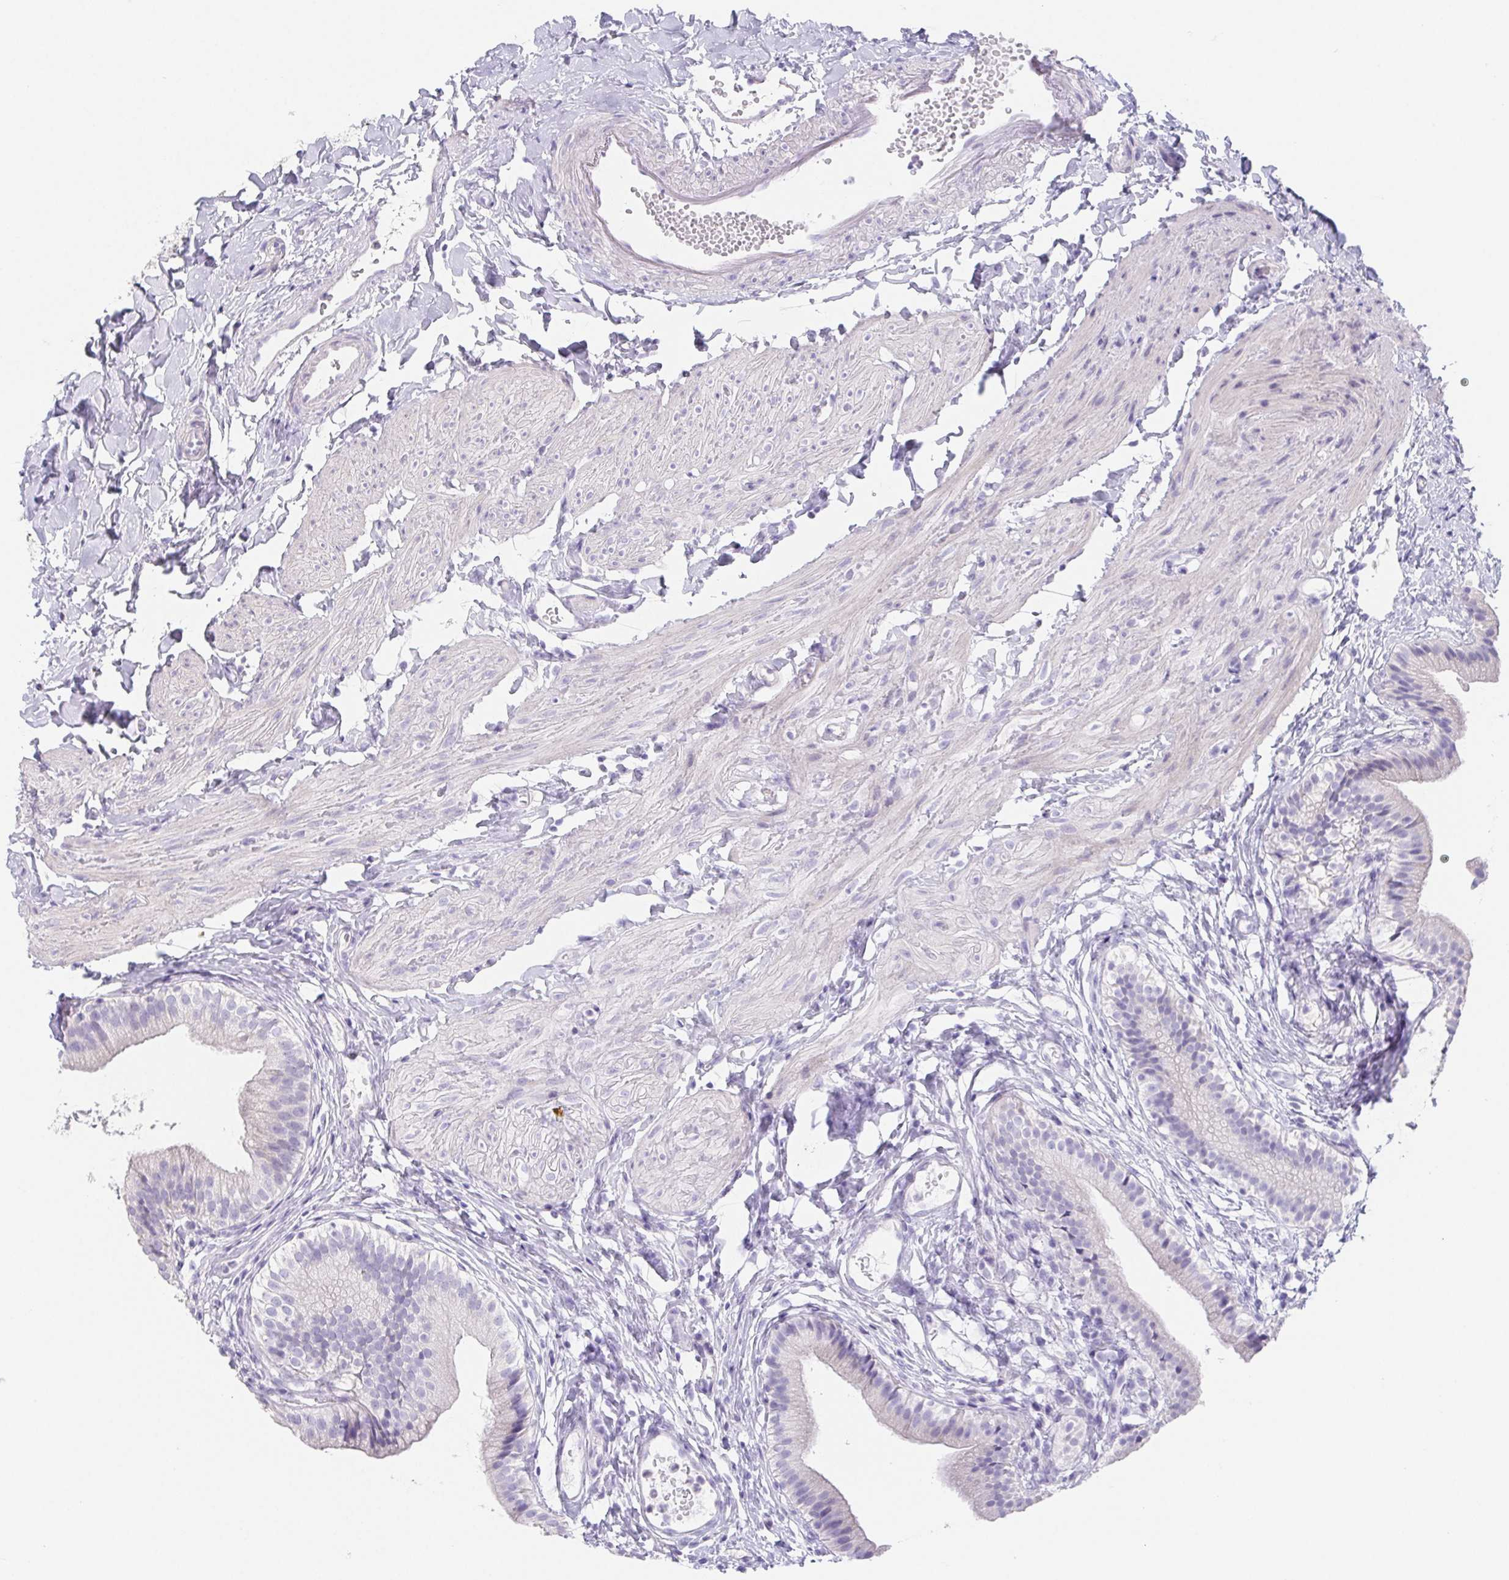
{"staining": {"intensity": "negative", "quantity": "none", "location": "none"}, "tissue": "gallbladder", "cell_type": "Glandular cells", "image_type": "normal", "snomed": [{"axis": "morphology", "description": "Normal tissue, NOS"}, {"axis": "topography", "description": "Gallbladder"}], "caption": "Immunohistochemistry (IHC) of benign human gallbladder exhibits no staining in glandular cells. (DAB immunohistochemistry (IHC) with hematoxylin counter stain).", "gene": "HDGFL1", "patient": {"sex": "female", "age": 47}}